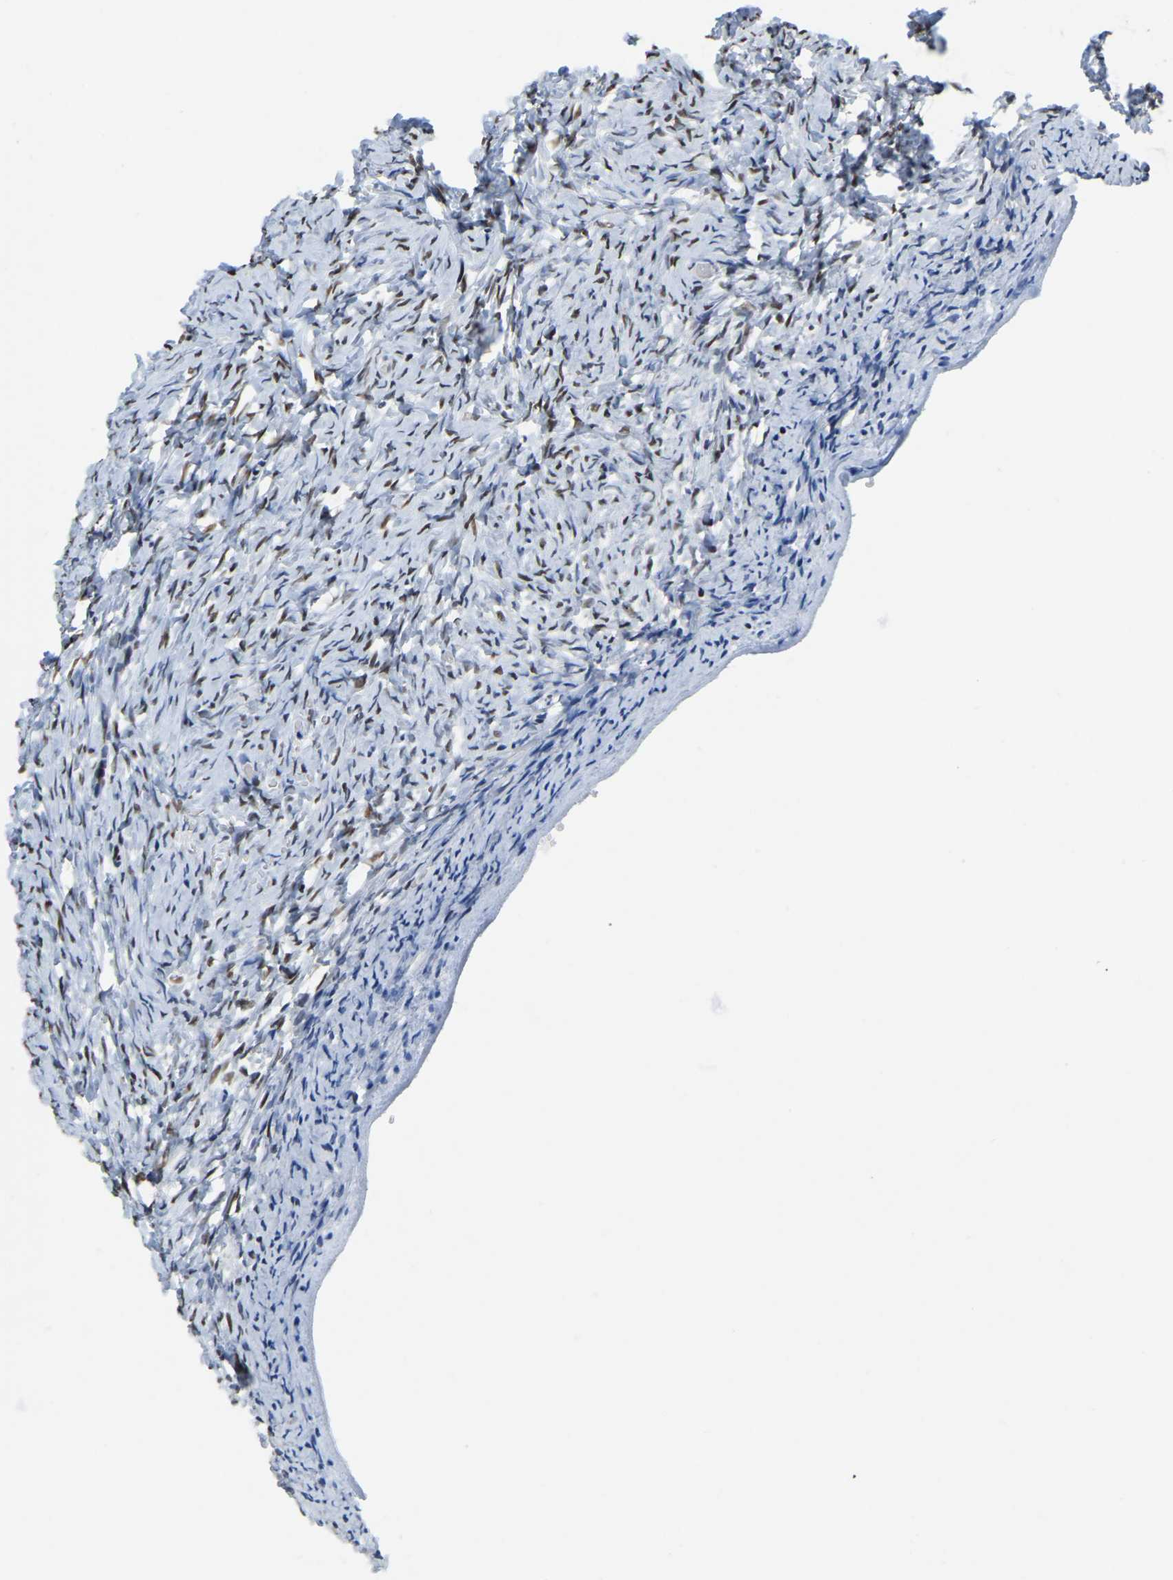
{"staining": {"intensity": "moderate", "quantity": ">75%", "location": "nuclear"}, "tissue": "ovary", "cell_type": "Follicle cells", "image_type": "normal", "snomed": [{"axis": "morphology", "description": "Normal tissue, NOS"}, {"axis": "topography", "description": "Ovary"}], "caption": "Immunohistochemistry (IHC) (DAB (3,3'-diaminobenzidine)) staining of benign ovary reveals moderate nuclear protein expression in approximately >75% of follicle cells. (DAB IHC with brightfield microscopy, high magnification).", "gene": "UBA1", "patient": {"sex": "female", "age": 27}}